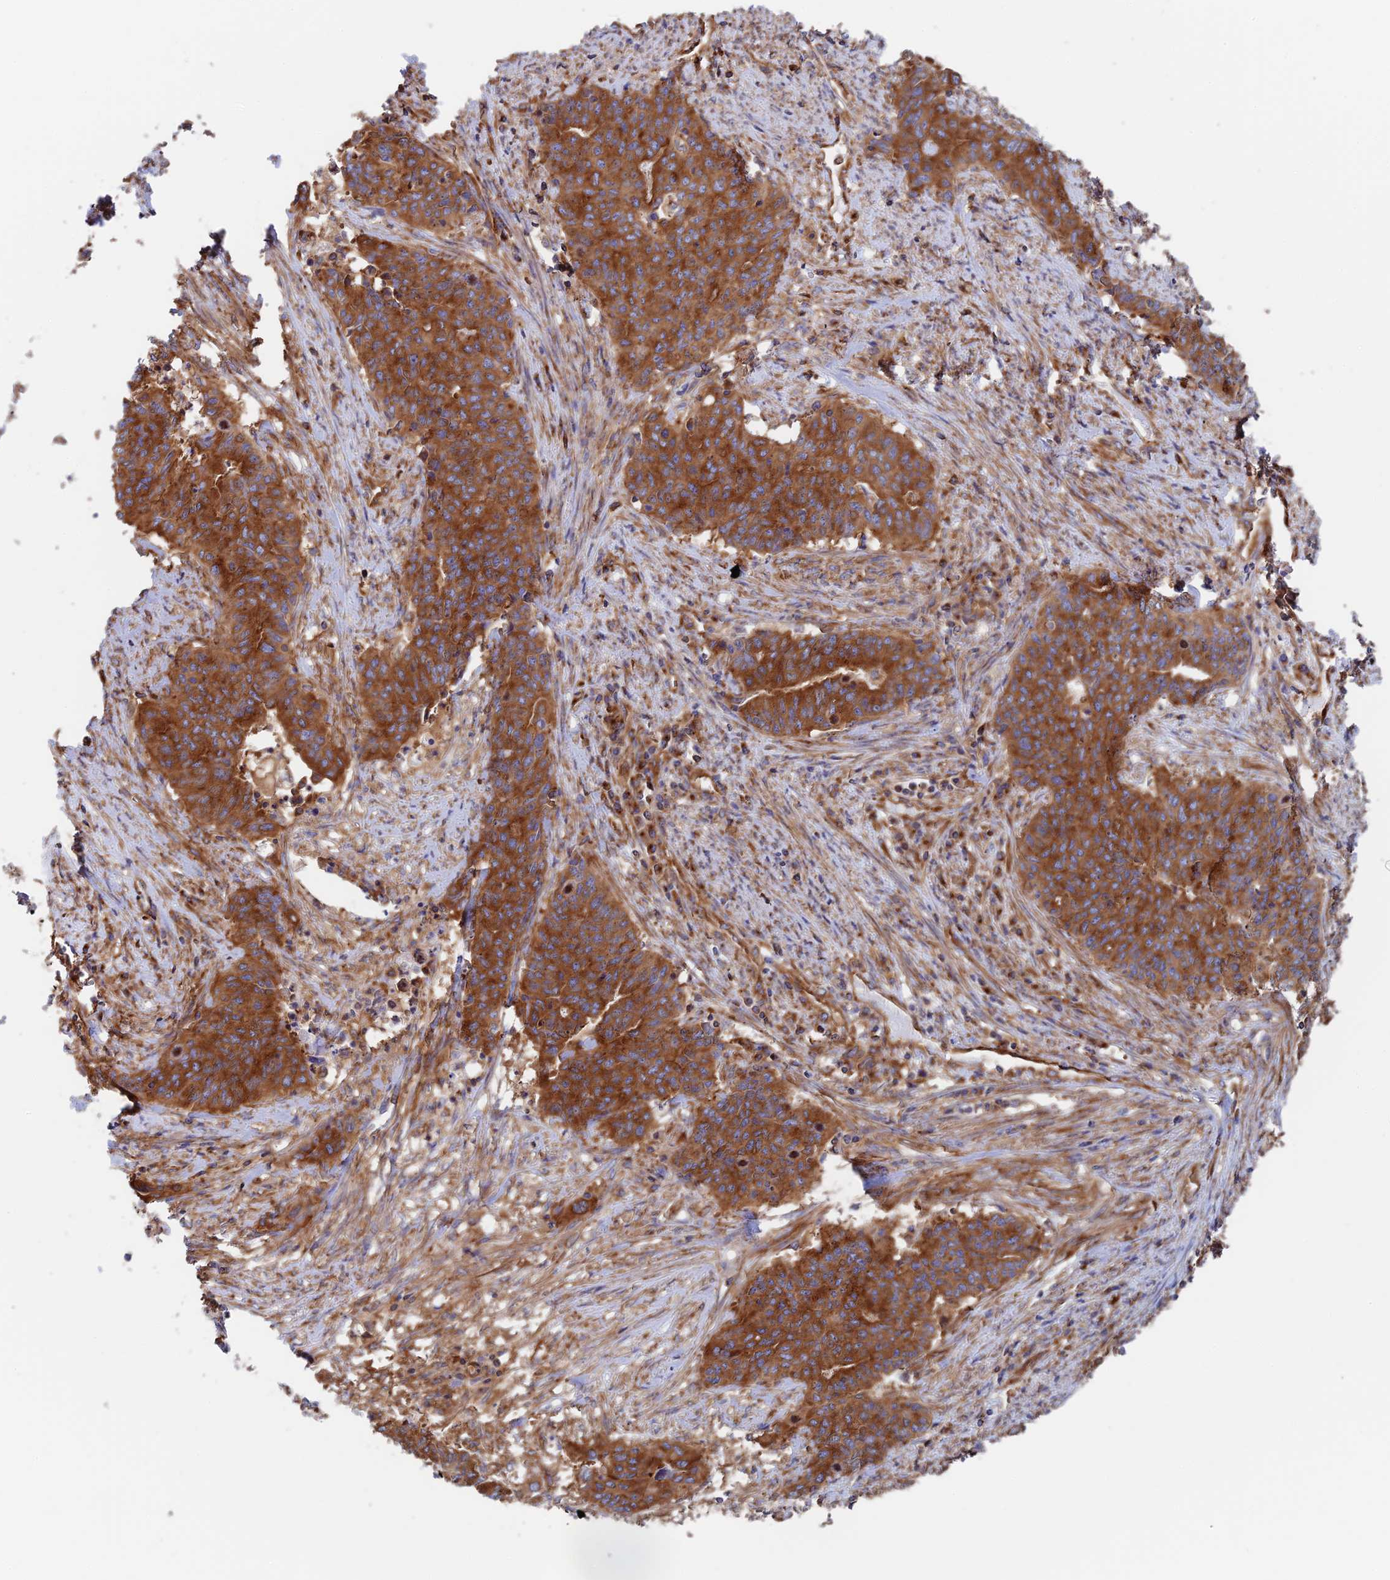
{"staining": {"intensity": "strong", "quantity": ">75%", "location": "cytoplasmic/membranous"}, "tissue": "endometrial cancer", "cell_type": "Tumor cells", "image_type": "cancer", "snomed": [{"axis": "morphology", "description": "Adenocarcinoma, NOS"}, {"axis": "topography", "description": "Endometrium"}], "caption": "Adenocarcinoma (endometrial) was stained to show a protein in brown. There is high levels of strong cytoplasmic/membranous positivity in approximately >75% of tumor cells.", "gene": "DCTN2", "patient": {"sex": "female", "age": 59}}